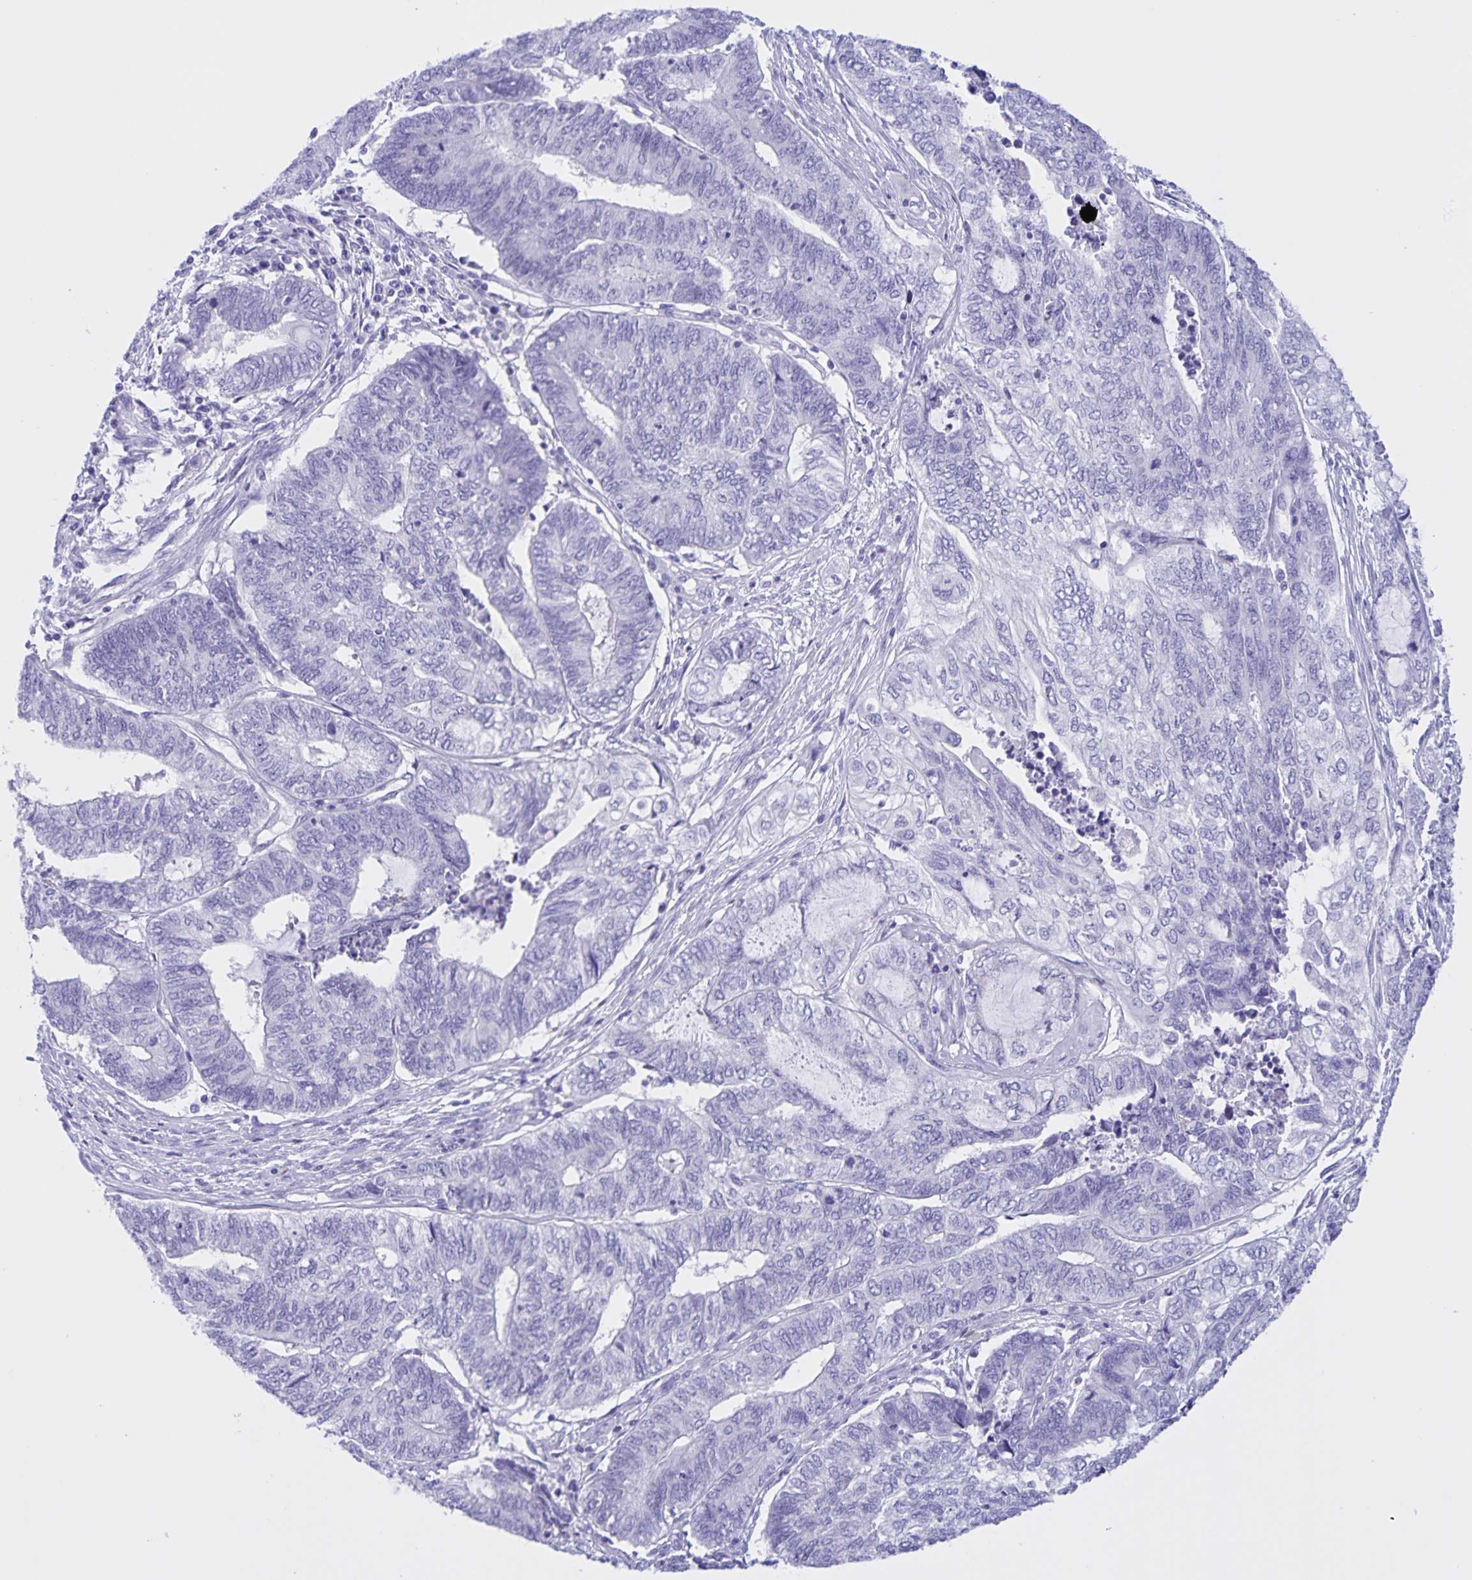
{"staining": {"intensity": "negative", "quantity": "none", "location": "none"}, "tissue": "endometrial cancer", "cell_type": "Tumor cells", "image_type": "cancer", "snomed": [{"axis": "morphology", "description": "Adenocarcinoma, NOS"}, {"axis": "topography", "description": "Uterus"}, {"axis": "topography", "description": "Endometrium"}], "caption": "Endometrial adenocarcinoma was stained to show a protein in brown. There is no significant positivity in tumor cells.", "gene": "TGIF2LX", "patient": {"sex": "female", "age": 70}}